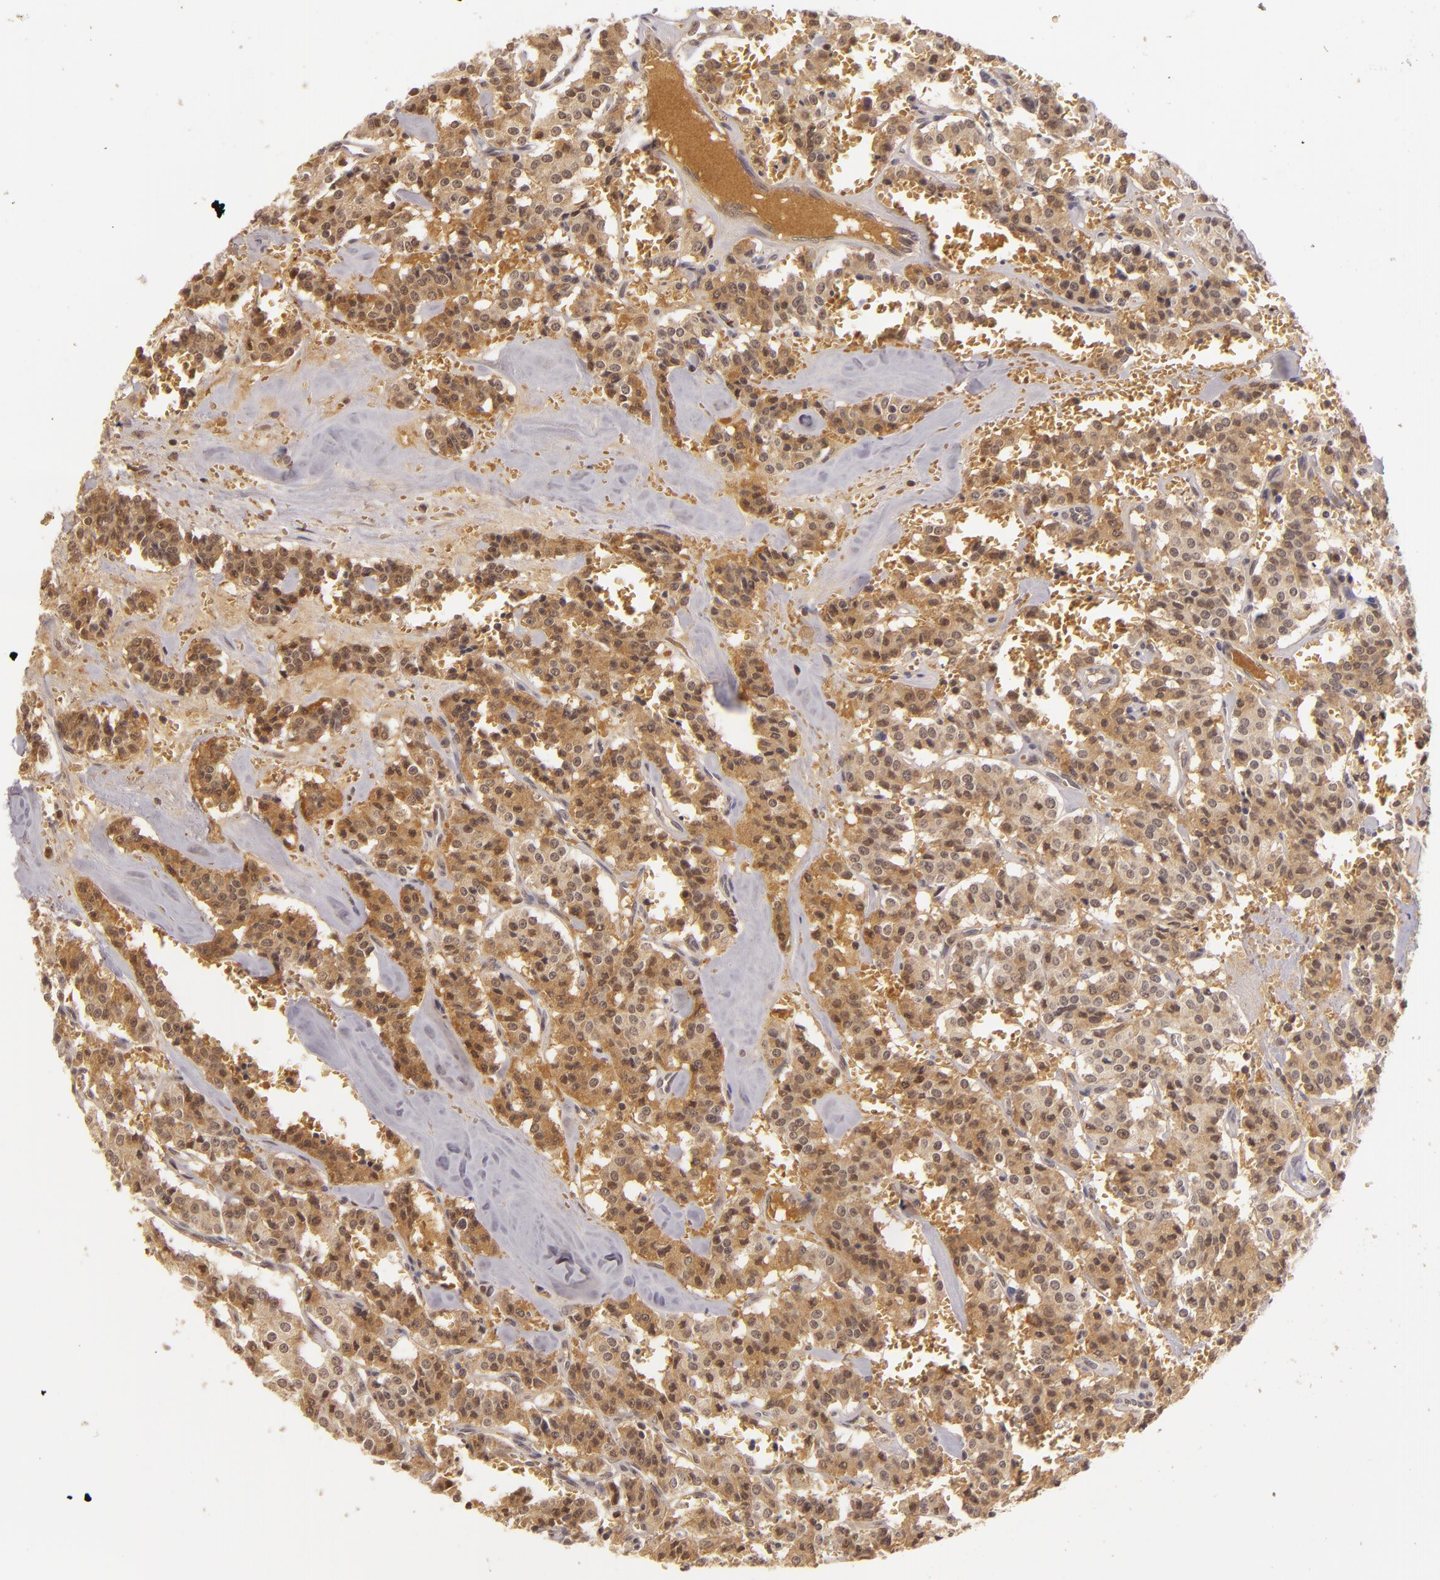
{"staining": {"intensity": "moderate", "quantity": ">75%", "location": "cytoplasmic/membranous,nuclear"}, "tissue": "carcinoid", "cell_type": "Tumor cells", "image_type": "cancer", "snomed": [{"axis": "morphology", "description": "Carcinoid, malignant, NOS"}, {"axis": "topography", "description": "Bronchus"}], "caption": "Malignant carcinoid stained with immunohistochemistry (IHC) demonstrates moderate cytoplasmic/membranous and nuclear positivity in about >75% of tumor cells.", "gene": "LRG1", "patient": {"sex": "male", "age": 55}}